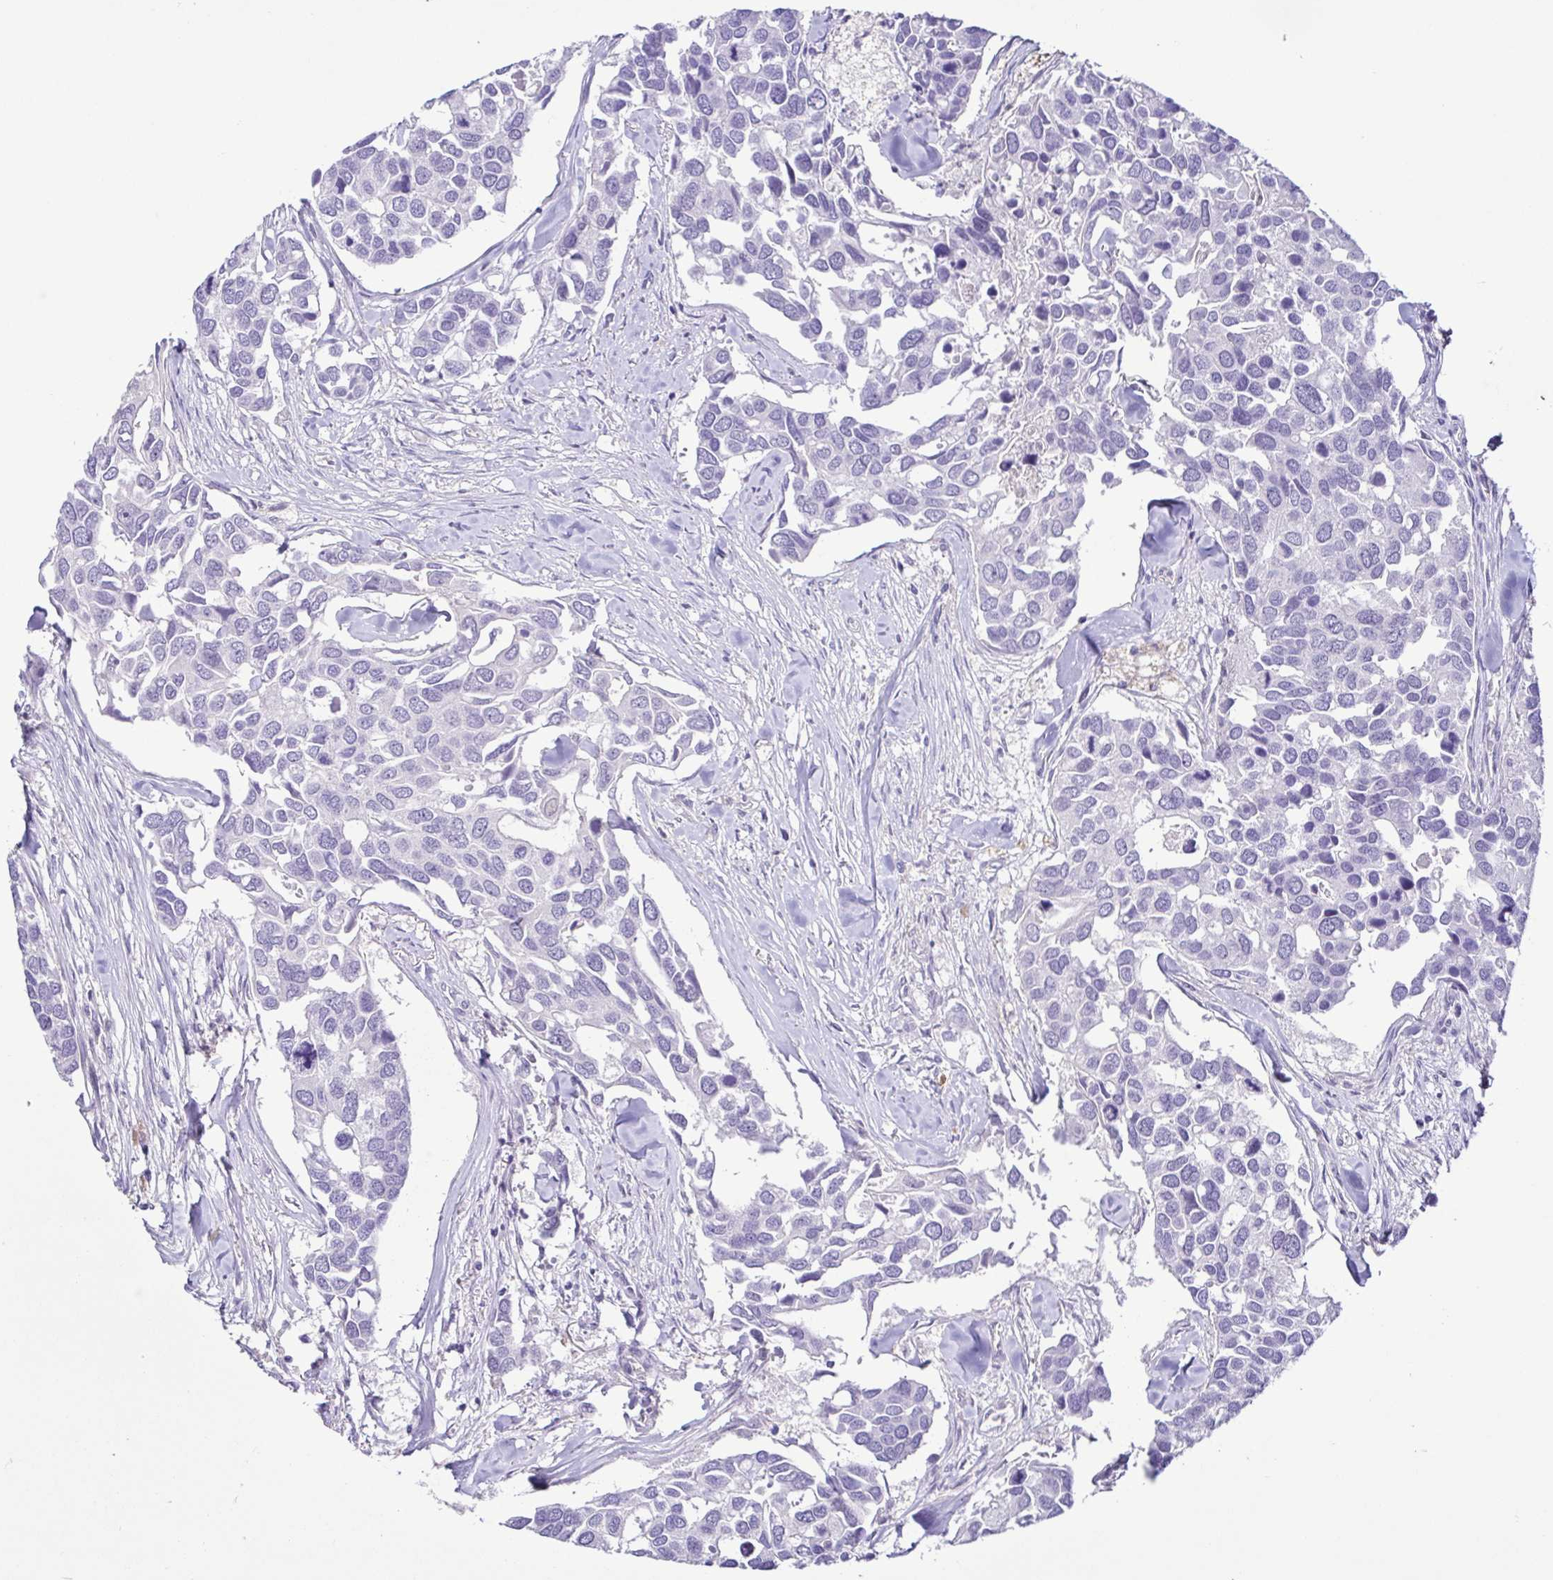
{"staining": {"intensity": "negative", "quantity": "none", "location": "none"}, "tissue": "breast cancer", "cell_type": "Tumor cells", "image_type": "cancer", "snomed": [{"axis": "morphology", "description": "Duct carcinoma"}, {"axis": "topography", "description": "Breast"}], "caption": "Protein analysis of breast cancer (invasive ductal carcinoma) demonstrates no significant staining in tumor cells. (Stains: DAB immunohistochemistry with hematoxylin counter stain, Microscopy: brightfield microscopy at high magnification).", "gene": "TERT", "patient": {"sex": "female", "age": 83}}